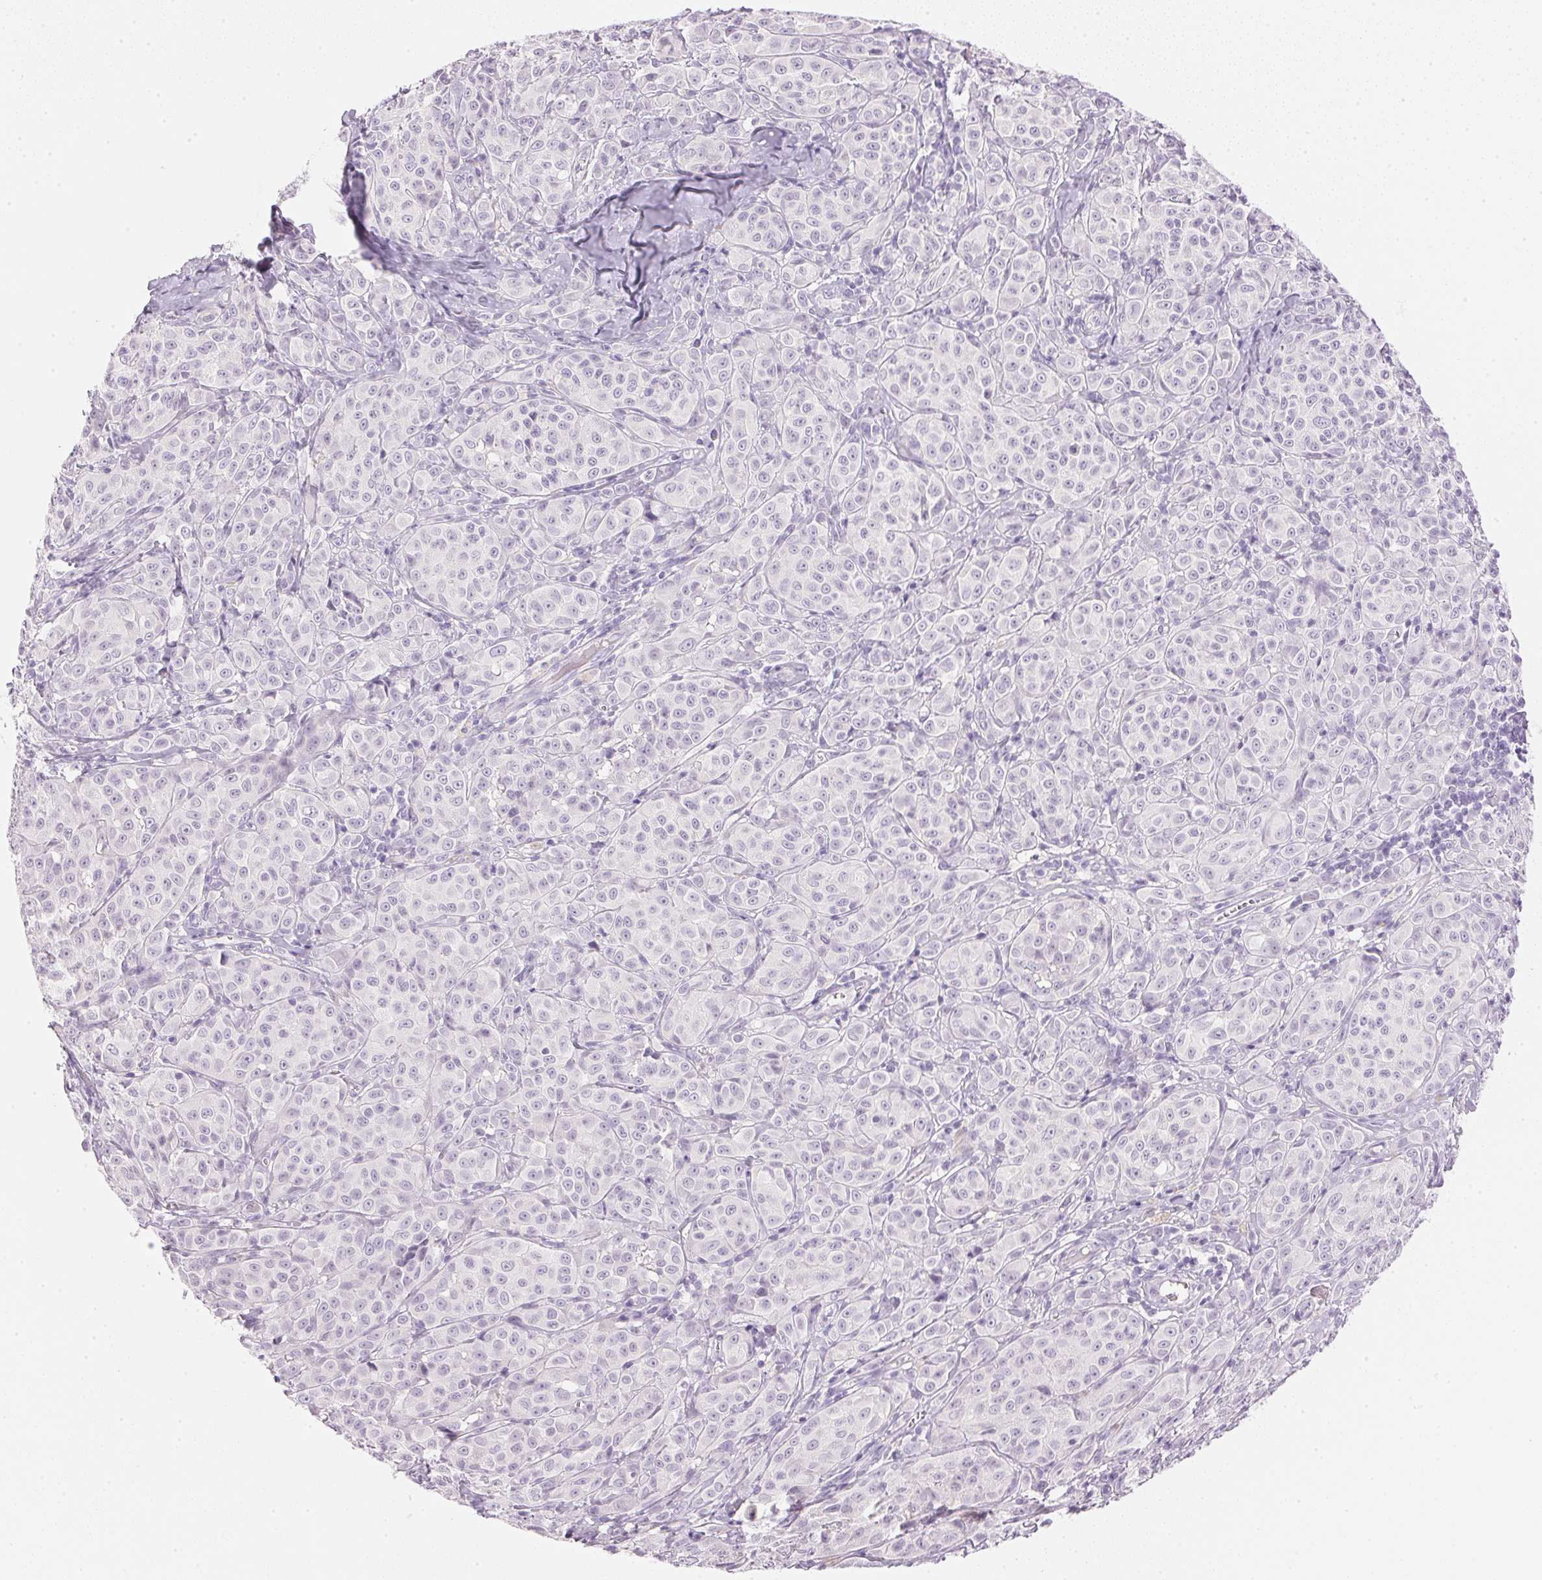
{"staining": {"intensity": "negative", "quantity": "none", "location": "none"}, "tissue": "melanoma", "cell_type": "Tumor cells", "image_type": "cancer", "snomed": [{"axis": "morphology", "description": "Malignant melanoma, NOS"}, {"axis": "topography", "description": "Skin"}], "caption": "Human melanoma stained for a protein using immunohistochemistry reveals no expression in tumor cells.", "gene": "IGFBP1", "patient": {"sex": "male", "age": 89}}